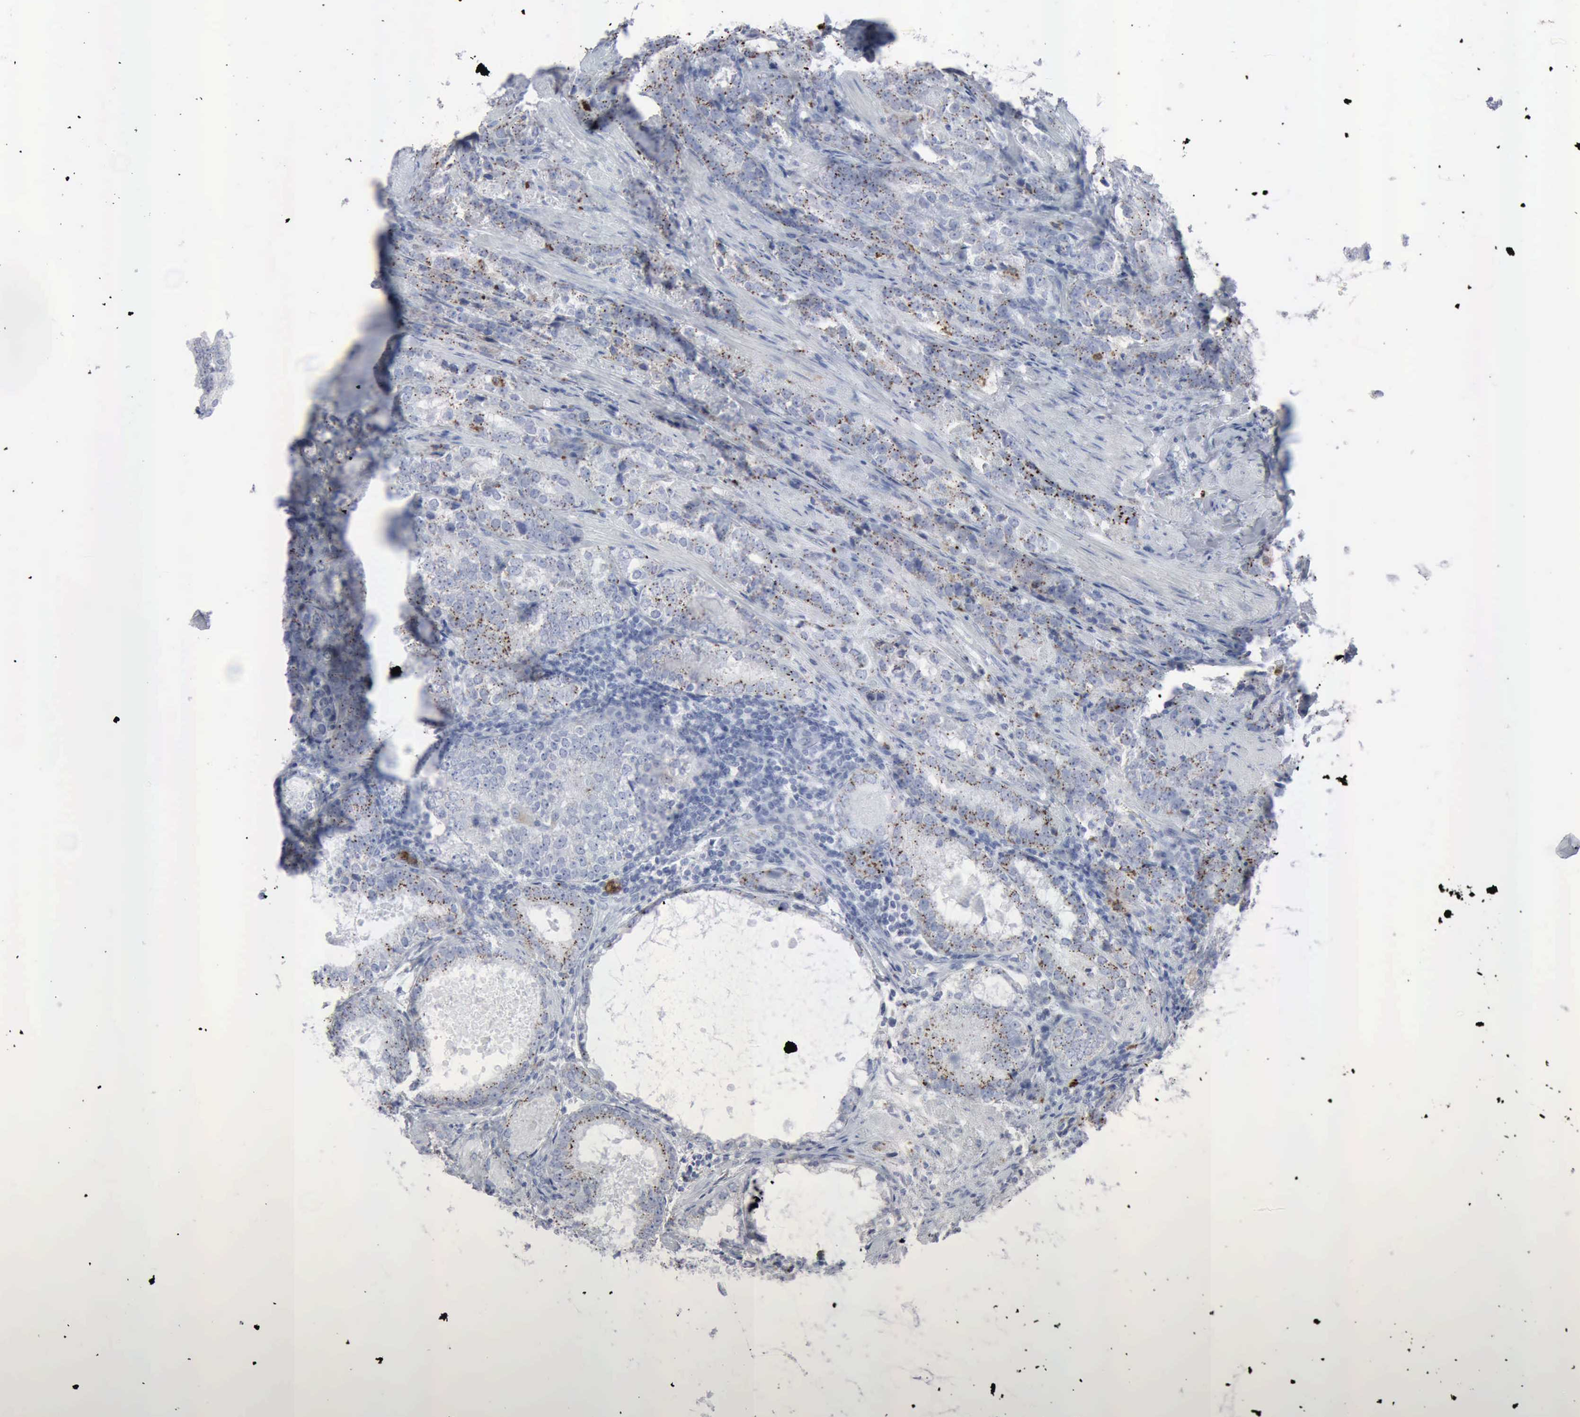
{"staining": {"intensity": "weak", "quantity": "<25%", "location": "cytoplasmic/membranous"}, "tissue": "prostate cancer", "cell_type": "Tumor cells", "image_type": "cancer", "snomed": [{"axis": "morphology", "description": "Adenocarcinoma, High grade"}, {"axis": "topography", "description": "Prostate"}], "caption": "Immunohistochemical staining of human prostate cancer shows no significant staining in tumor cells.", "gene": "GLA", "patient": {"sex": "male", "age": 63}}